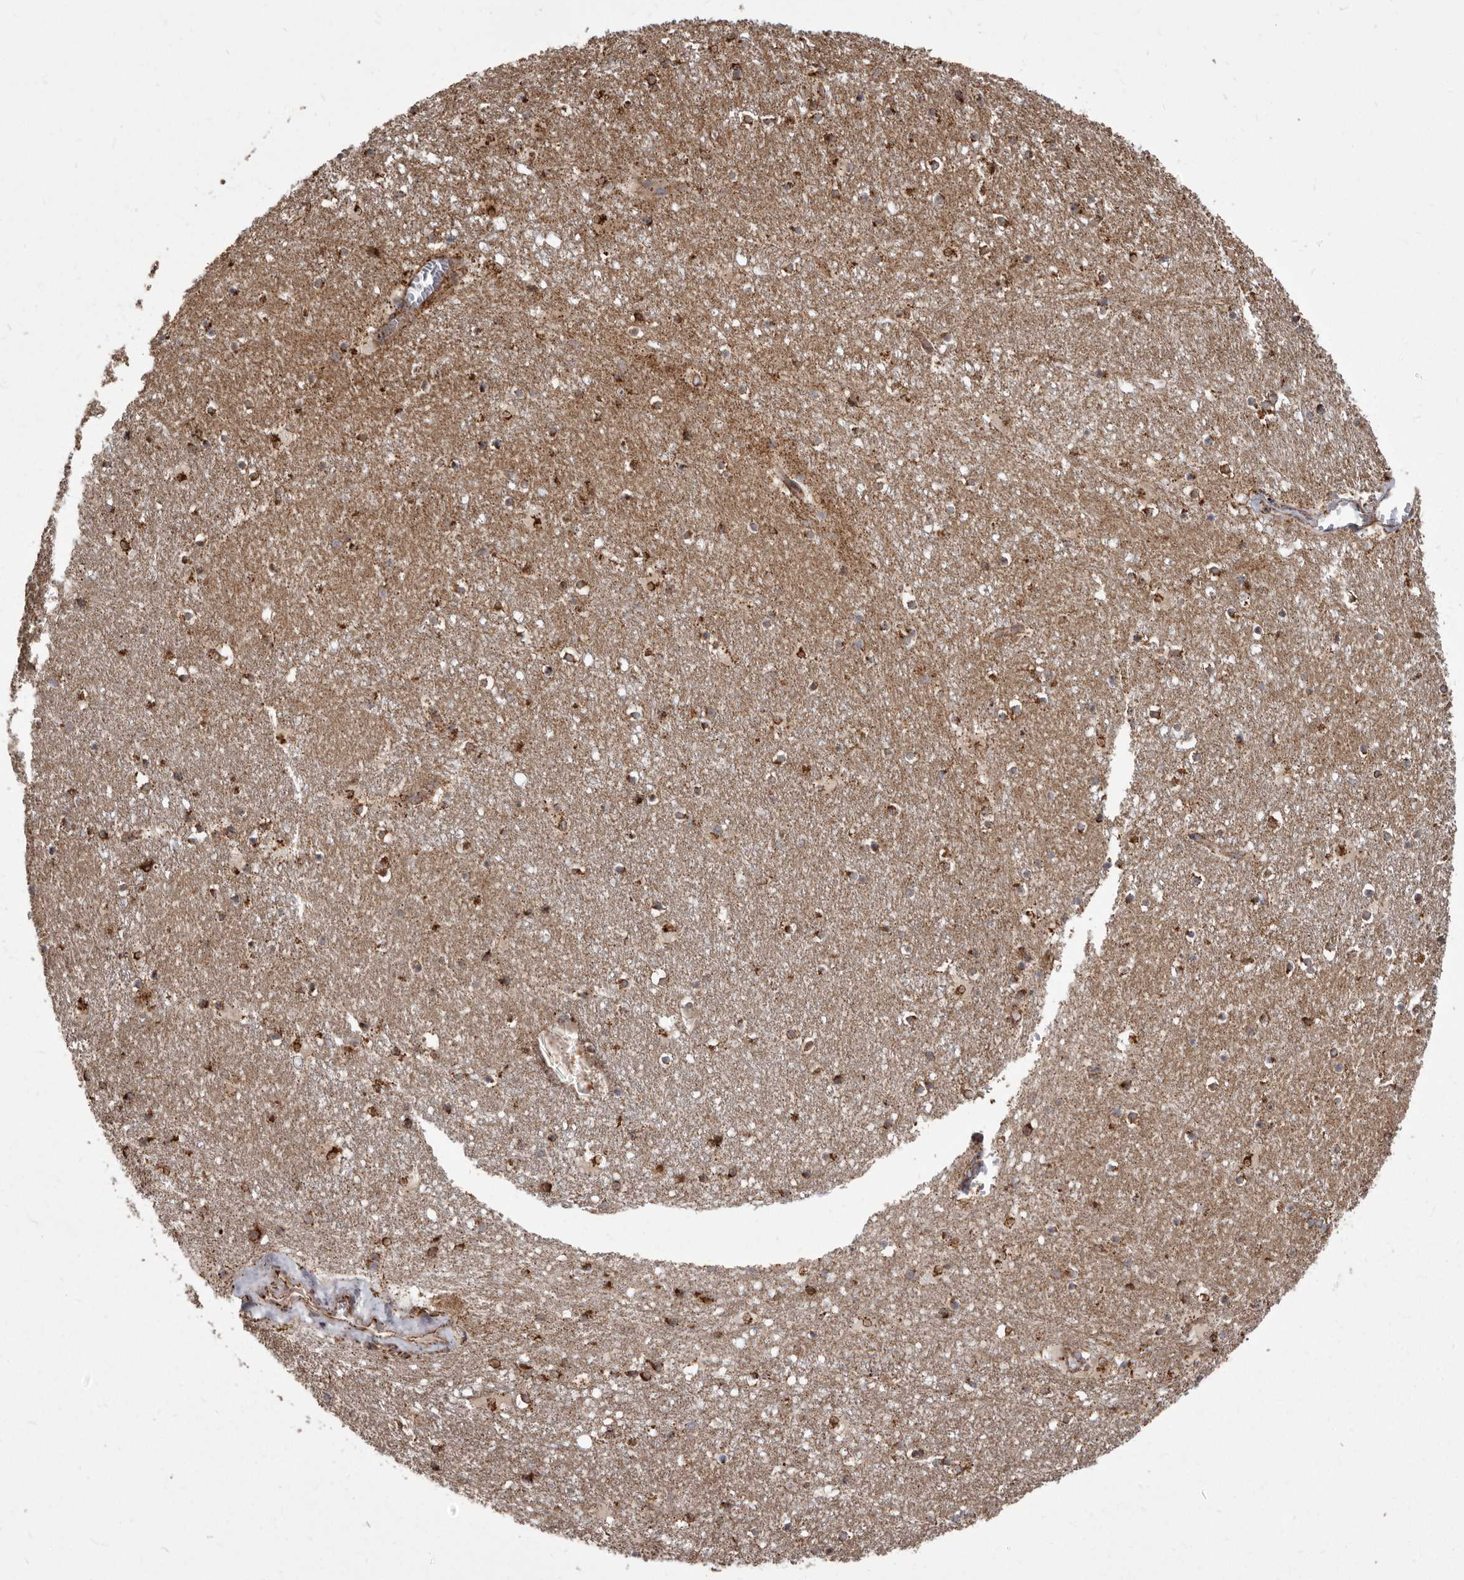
{"staining": {"intensity": "strong", "quantity": ">75%", "location": "cytoplasmic/membranous"}, "tissue": "caudate", "cell_type": "Glial cells", "image_type": "normal", "snomed": [{"axis": "morphology", "description": "Normal tissue, NOS"}, {"axis": "topography", "description": "Lateral ventricle wall"}], "caption": "A histopathology image showing strong cytoplasmic/membranous positivity in approximately >75% of glial cells in unremarkable caudate, as visualized by brown immunohistochemical staining.", "gene": "CDK5RAP3", "patient": {"sex": "male", "age": 45}}